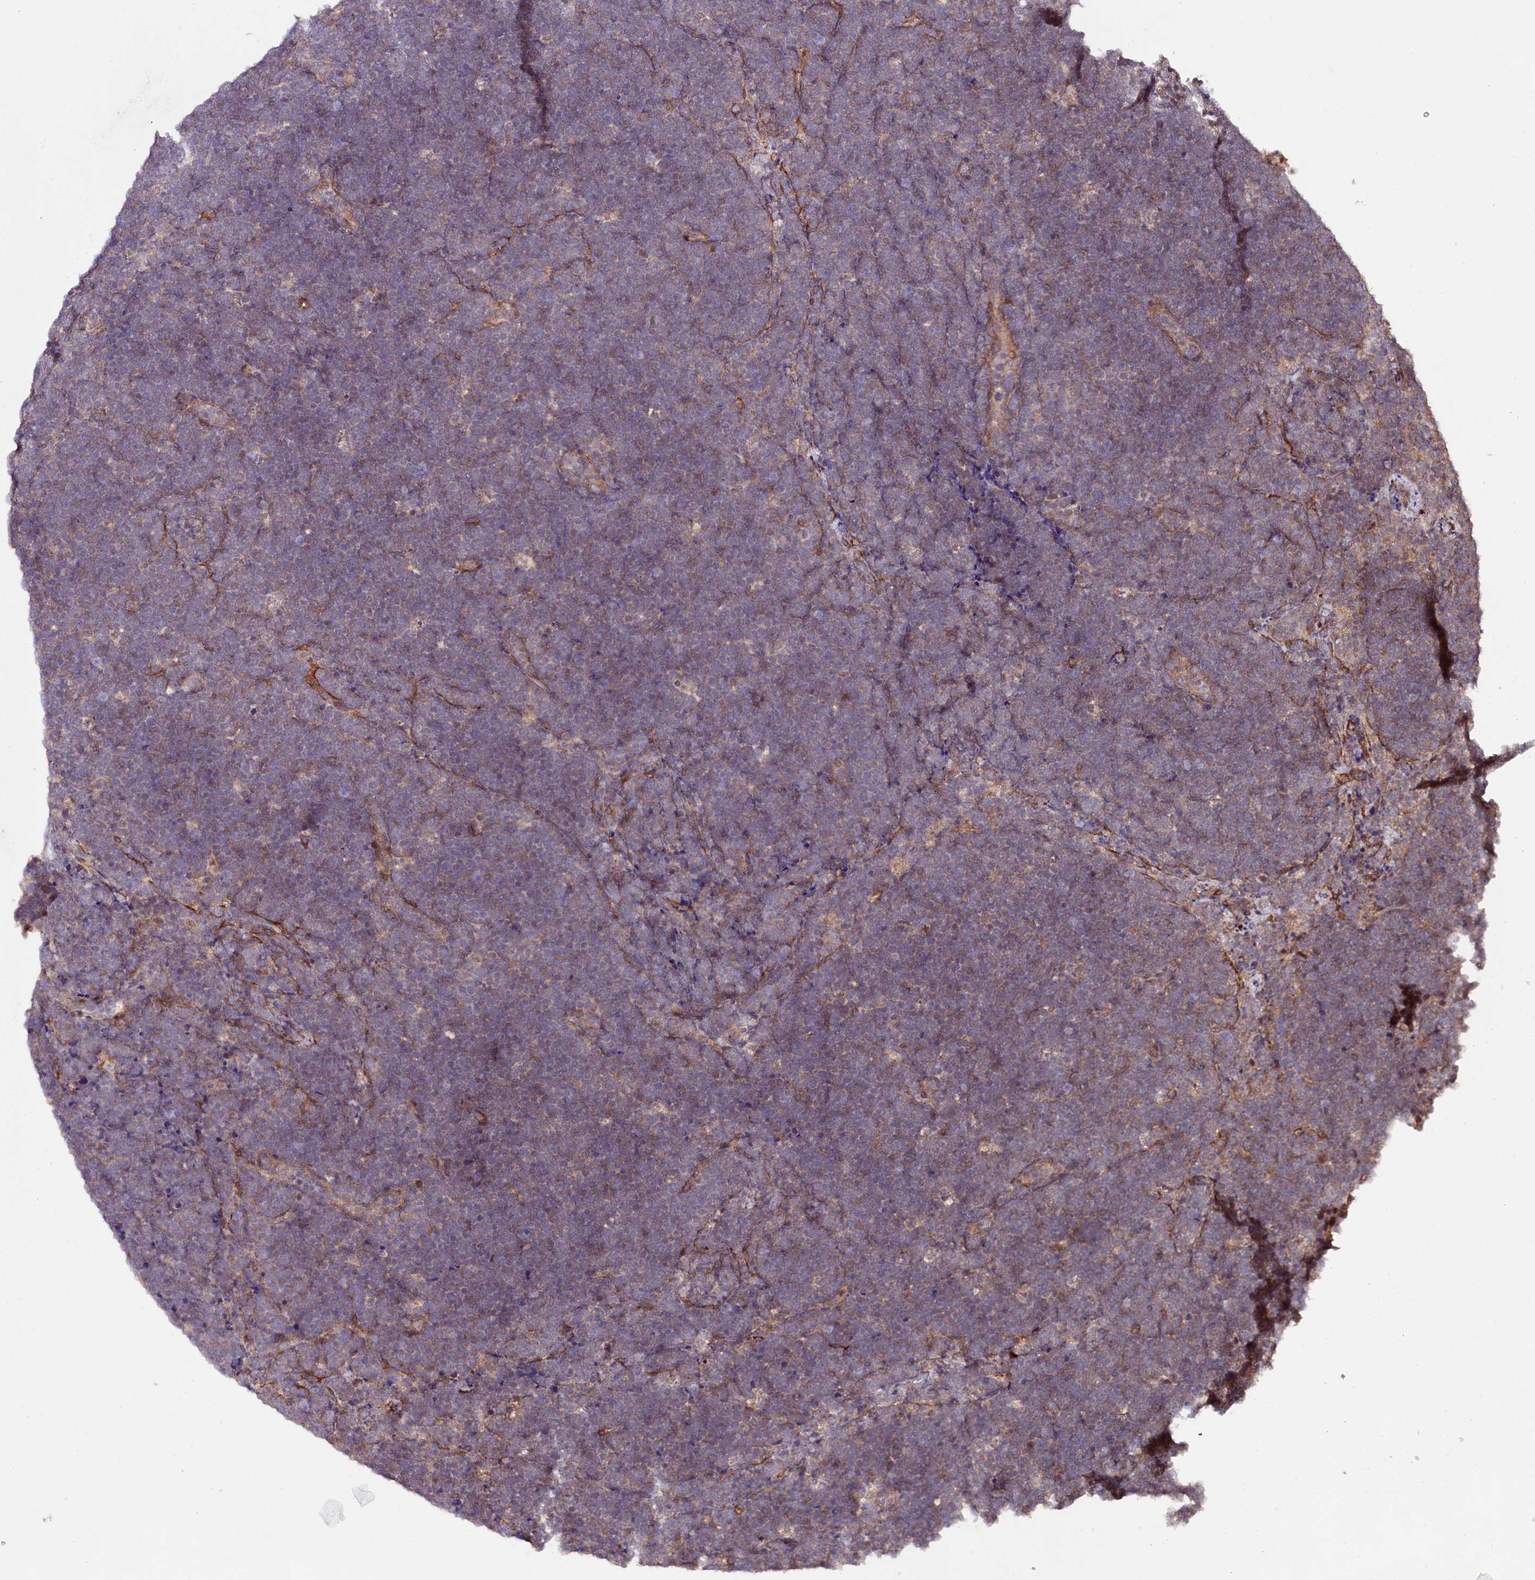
{"staining": {"intensity": "negative", "quantity": "none", "location": "none"}, "tissue": "lymphoma", "cell_type": "Tumor cells", "image_type": "cancer", "snomed": [{"axis": "morphology", "description": "Malignant lymphoma, non-Hodgkin's type, High grade"}, {"axis": "topography", "description": "Lymph node"}], "caption": "Histopathology image shows no significant protein staining in tumor cells of malignant lymphoma, non-Hodgkin's type (high-grade).", "gene": "PHLDB1", "patient": {"sex": "male", "age": 13}}